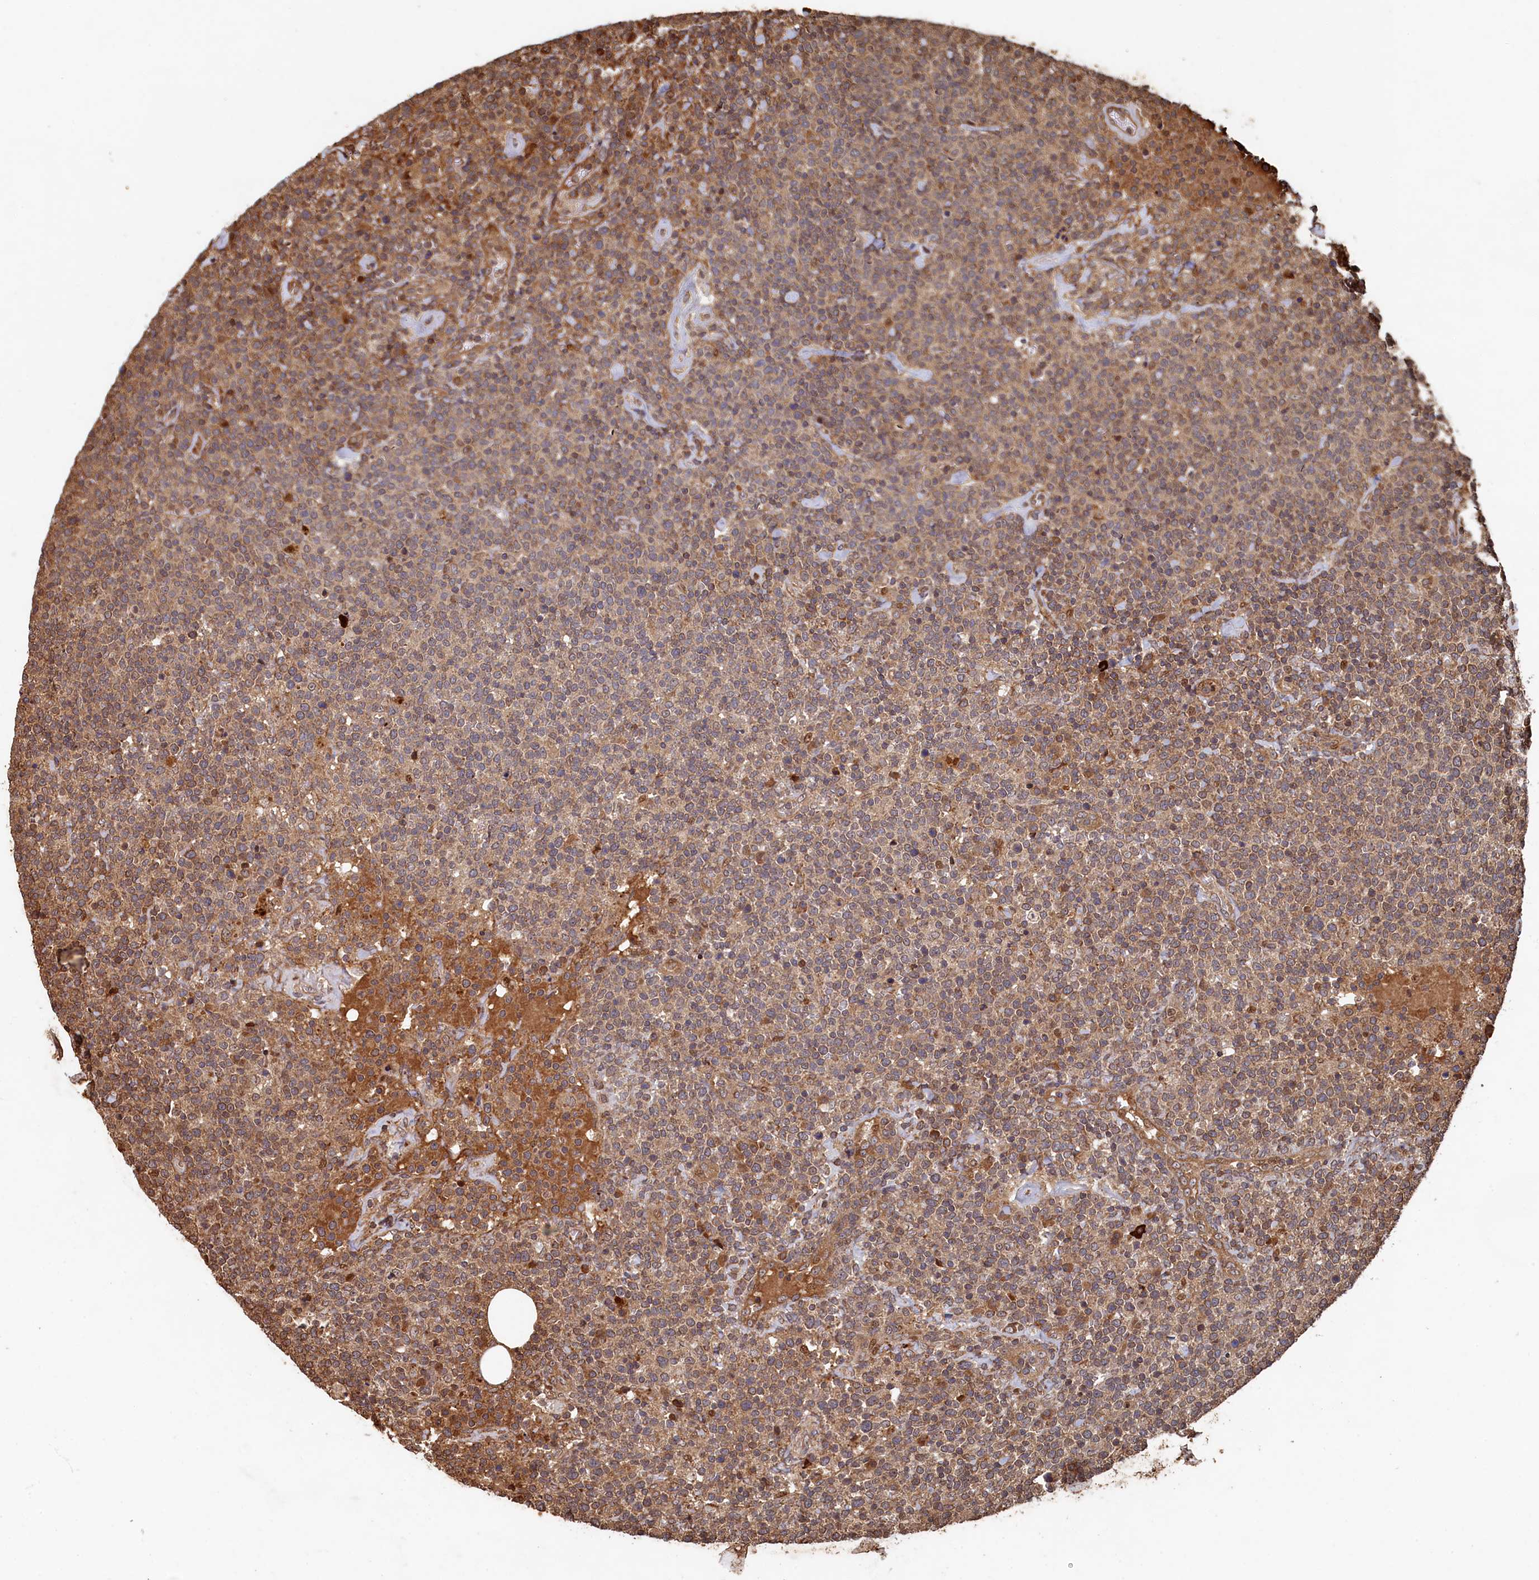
{"staining": {"intensity": "moderate", "quantity": ">75%", "location": "cytoplasmic/membranous"}, "tissue": "lymphoma", "cell_type": "Tumor cells", "image_type": "cancer", "snomed": [{"axis": "morphology", "description": "Malignant lymphoma, non-Hodgkin's type, High grade"}, {"axis": "topography", "description": "Lymph node"}], "caption": "Immunohistochemistry (IHC) micrograph of lymphoma stained for a protein (brown), which shows medium levels of moderate cytoplasmic/membranous expression in approximately >75% of tumor cells.", "gene": "PIGN", "patient": {"sex": "male", "age": 61}}